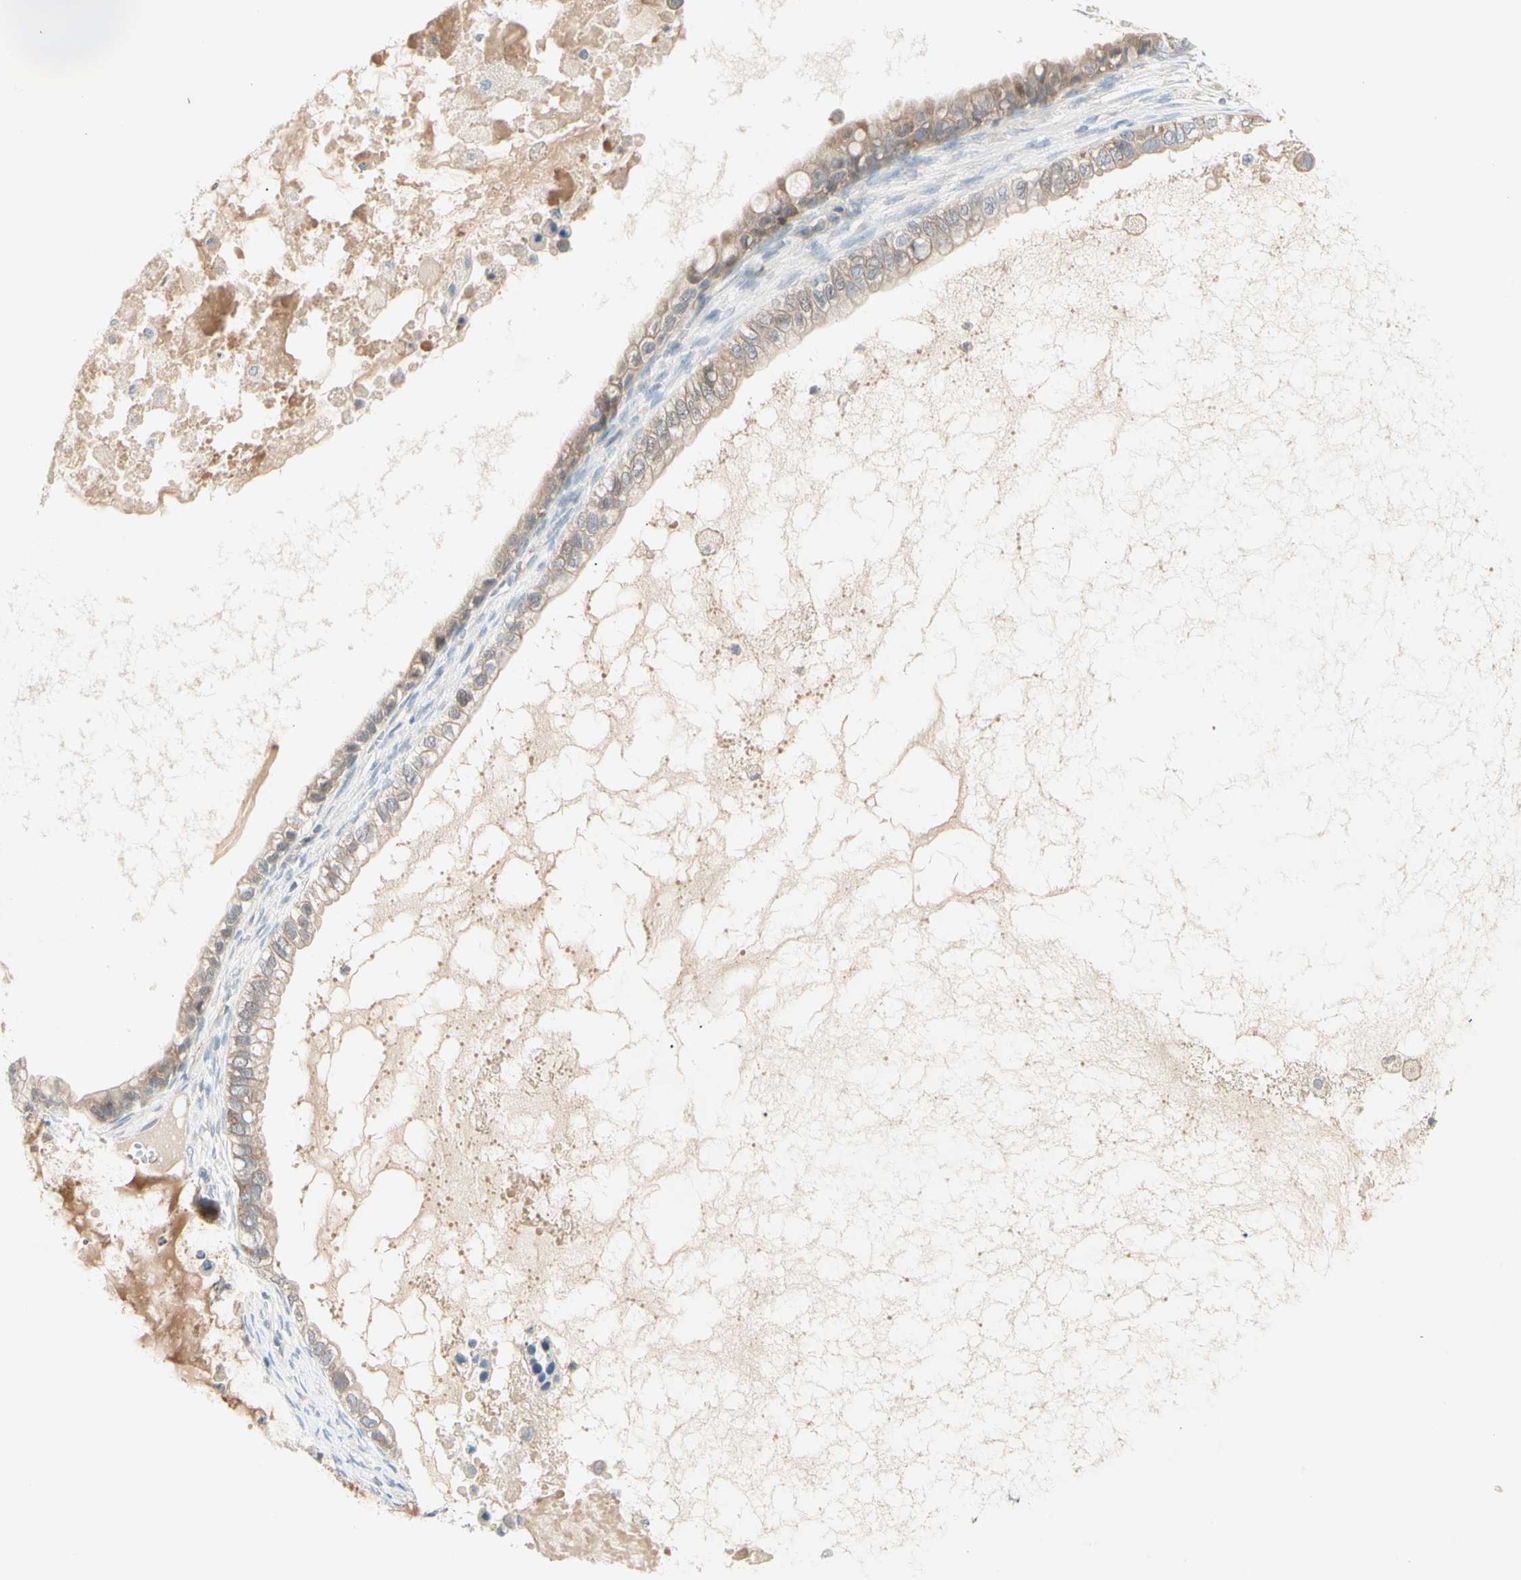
{"staining": {"intensity": "weak", "quantity": "25%-75%", "location": "cytoplasmic/membranous"}, "tissue": "ovarian cancer", "cell_type": "Tumor cells", "image_type": "cancer", "snomed": [{"axis": "morphology", "description": "Cystadenocarcinoma, mucinous, NOS"}, {"axis": "topography", "description": "Ovary"}], "caption": "A low amount of weak cytoplasmic/membranous staining is appreciated in approximately 25%-75% of tumor cells in ovarian cancer (mucinous cystadenocarcinoma) tissue.", "gene": "IL1R1", "patient": {"sex": "female", "age": 80}}